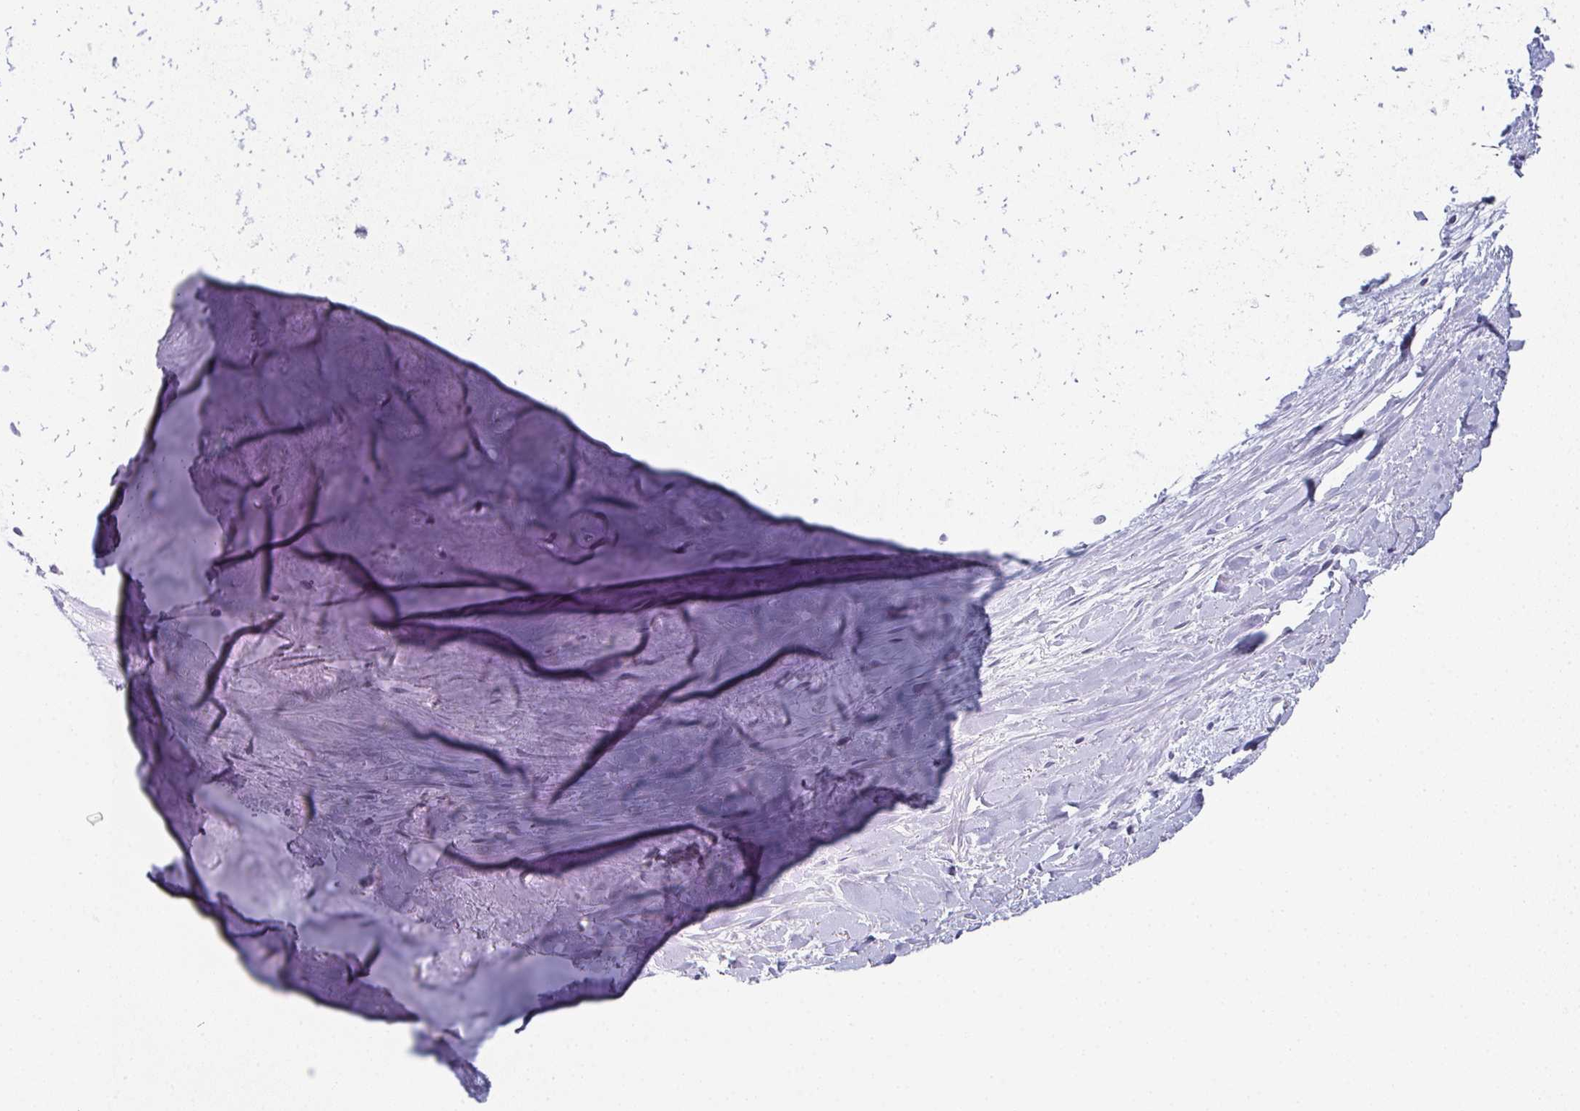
{"staining": {"intensity": "negative", "quantity": "none", "location": "none"}, "tissue": "adipose tissue", "cell_type": "Adipocytes", "image_type": "normal", "snomed": [{"axis": "morphology", "description": "Normal tissue, NOS"}, {"axis": "topography", "description": "Cartilage tissue"}], "caption": "A high-resolution photomicrograph shows immunohistochemistry staining of benign adipose tissue, which shows no significant expression in adipocytes.", "gene": "PYCR3", "patient": {"sex": "male", "age": 57}}